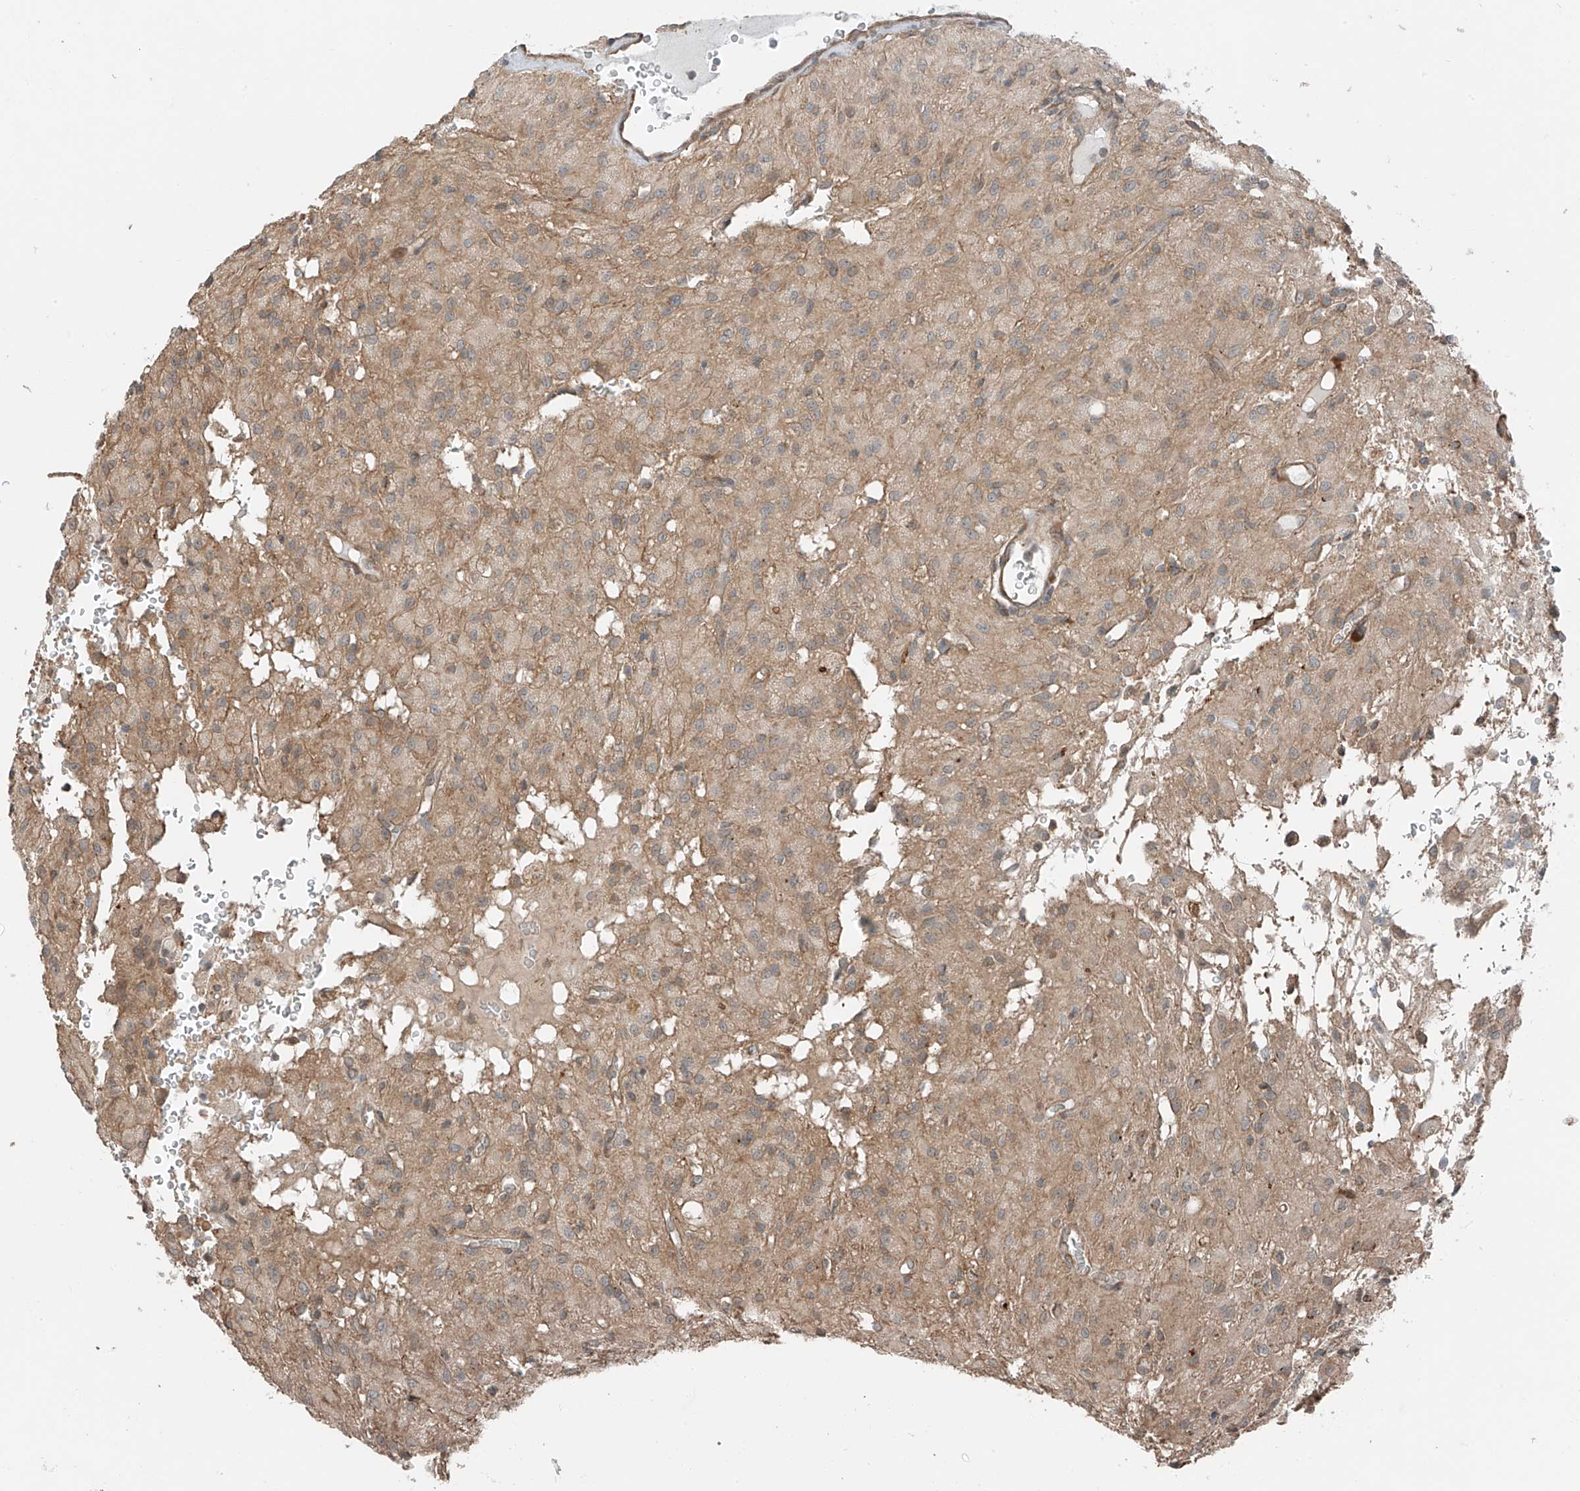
{"staining": {"intensity": "weak", "quantity": ">75%", "location": "cytoplasmic/membranous"}, "tissue": "glioma", "cell_type": "Tumor cells", "image_type": "cancer", "snomed": [{"axis": "morphology", "description": "Glioma, malignant, High grade"}, {"axis": "topography", "description": "Brain"}], "caption": "About >75% of tumor cells in high-grade glioma (malignant) display weak cytoplasmic/membranous protein staining as visualized by brown immunohistochemical staining.", "gene": "CEP162", "patient": {"sex": "female", "age": 59}}